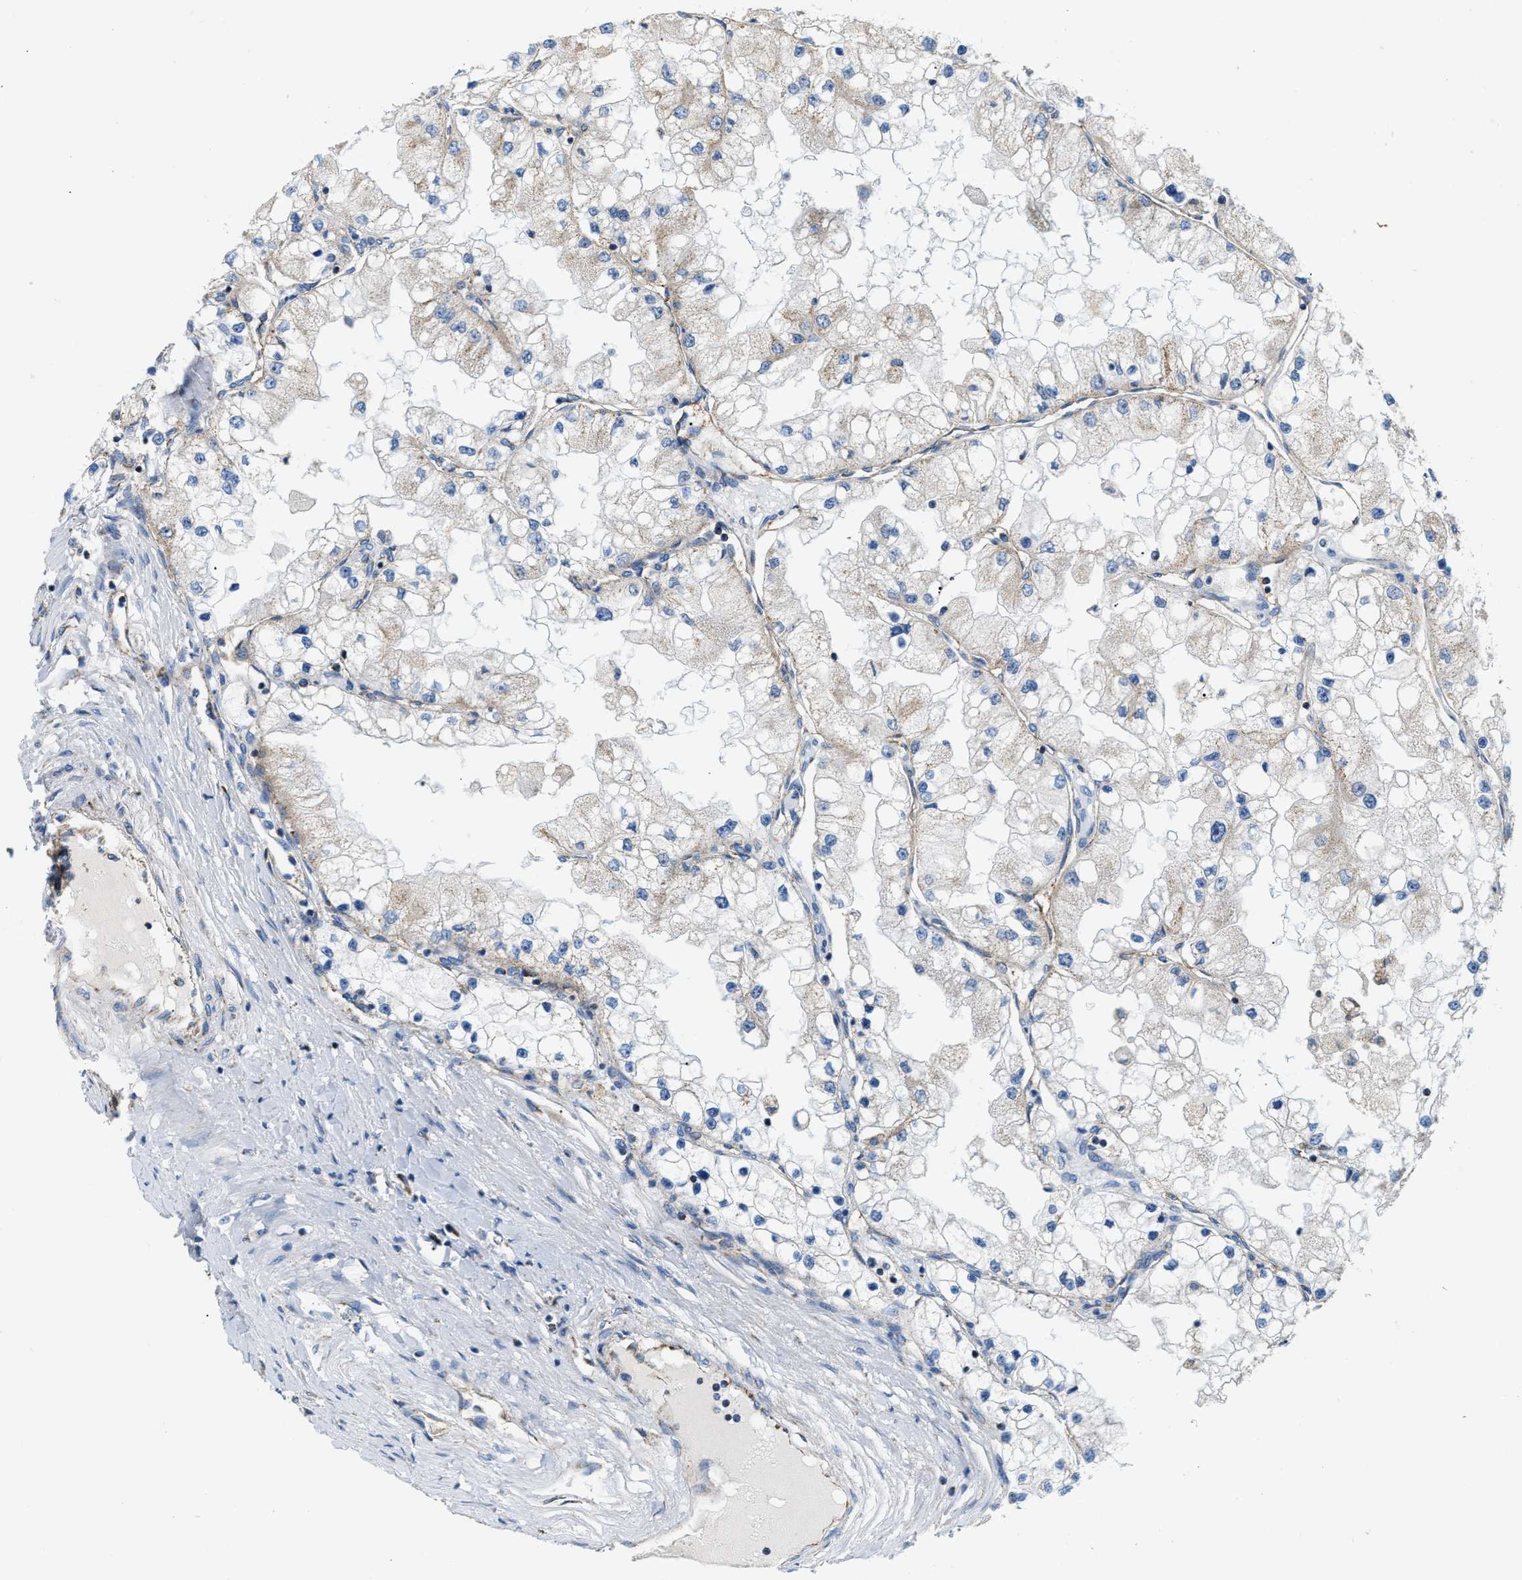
{"staining": {"intensity": "weak", "quantity": "<25%", "location": "cytoplasmic/membranous"}, "tissue": "renal cancer", "cell_type": "Tumor cells", "image_type": "cancer", "snomed": [{"axis": "morphology", "description": "Adenocarcinoma, NOS"}, {"axis": "topography", "description": "Kidney"}], "caption": "High power microscopy micrograph of an immunohistochemistry micrograph of adenocarcinoma (renal), revealing no significant positivity in tumor cells.", "gene": "JADE1", "patient": {"sex": "male", "age": 68}}